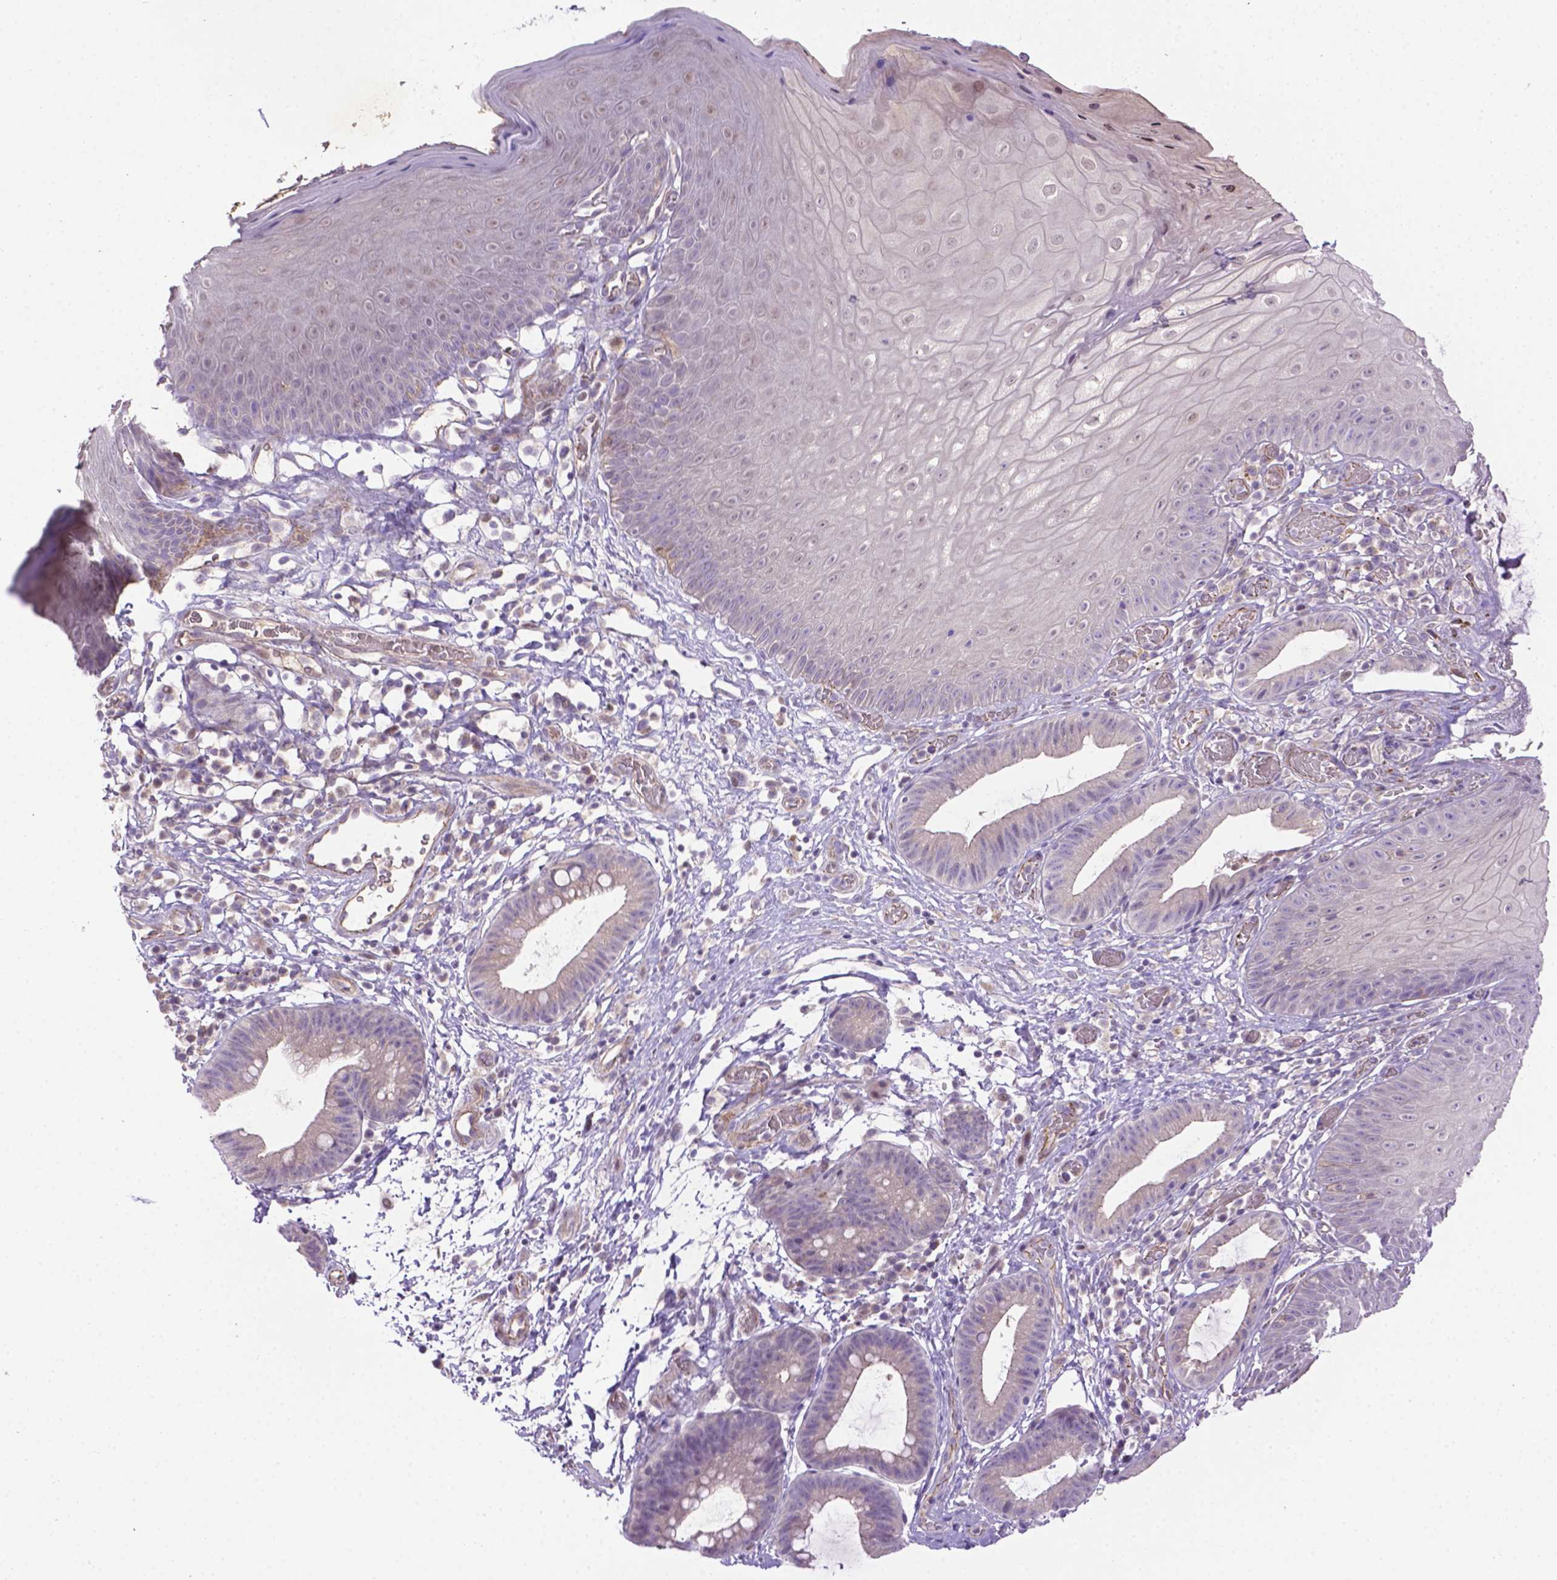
{"staining": {"intensity": "weak", "quantity": "<25%", "location": "cytoplasmic/membranous"}, "tissue": "skin", "cell_type": "Epidermal cells", "image_type": "normal", "snomed": [{"axis": "morphology", "description": "Normal tissue, NOS"}, {"axis": "topography", "description": "Anal"}], "caption": "Histopathology image shows no protein positivity in epidermal cells of benign skin.", "gene": "CCER2", "patient": {"sex": "male", "age": 53}}